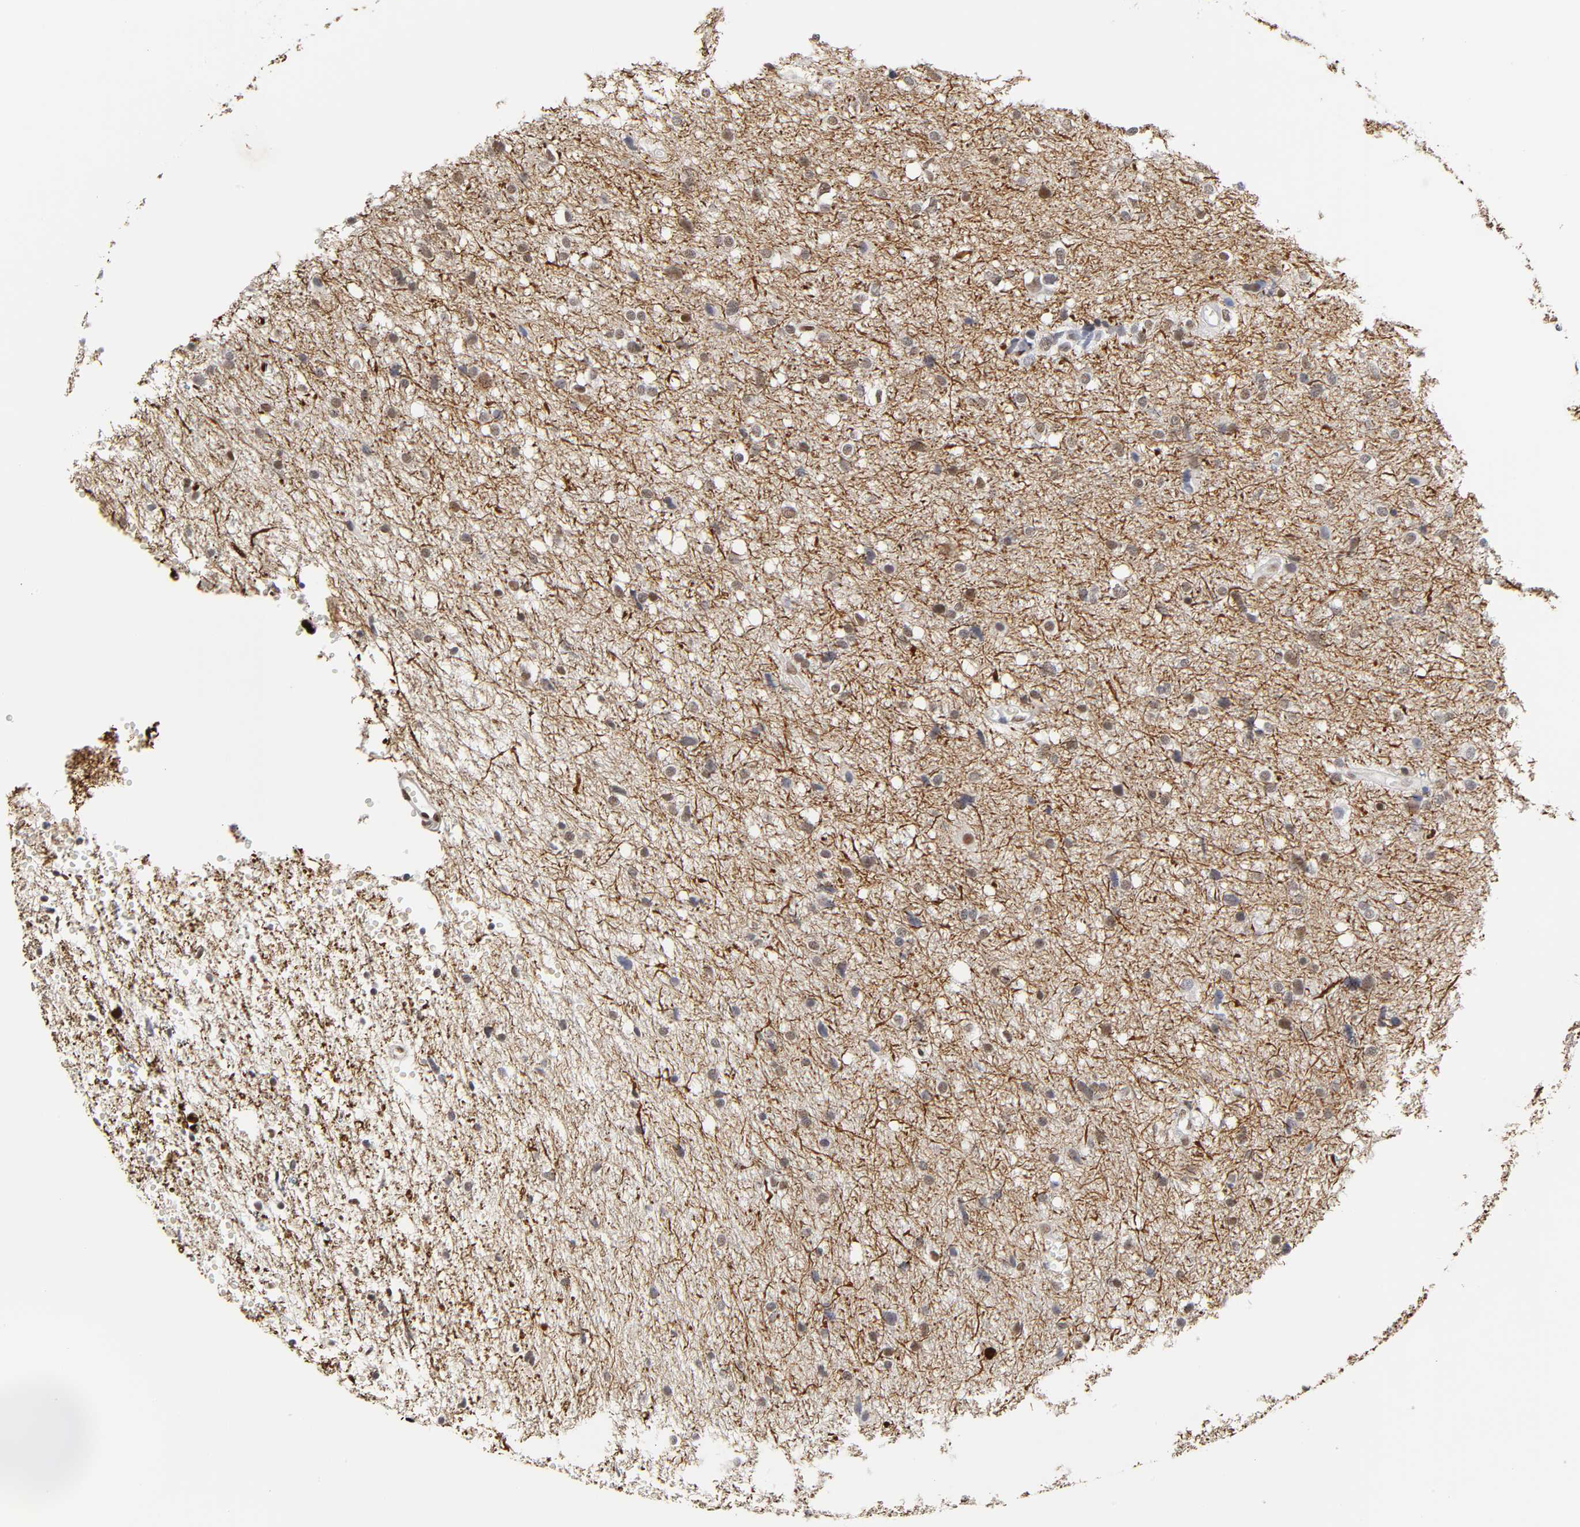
{"staining": {"intensity": "moderate", "quantity": "25%-75%", "location": "nuclear"}, "tissue": "glioma", "cell_type": "Tumor cells", "image_type": "cancer", "snomed": [{"axis": "morphology", "description": "Glioma, malignant, High grade"}, {"axis": "topography", "description": "Brain"}], "caption": "This histopathology image shows glioma stained with immunohistochemistry to label a protein in brown. The nuclear of tumor cells show moderate positivity for the protein. Nuclei are counter-stained blue.", "gene": "NR3C1", "patient": {"sex": "female", "age": 59}}